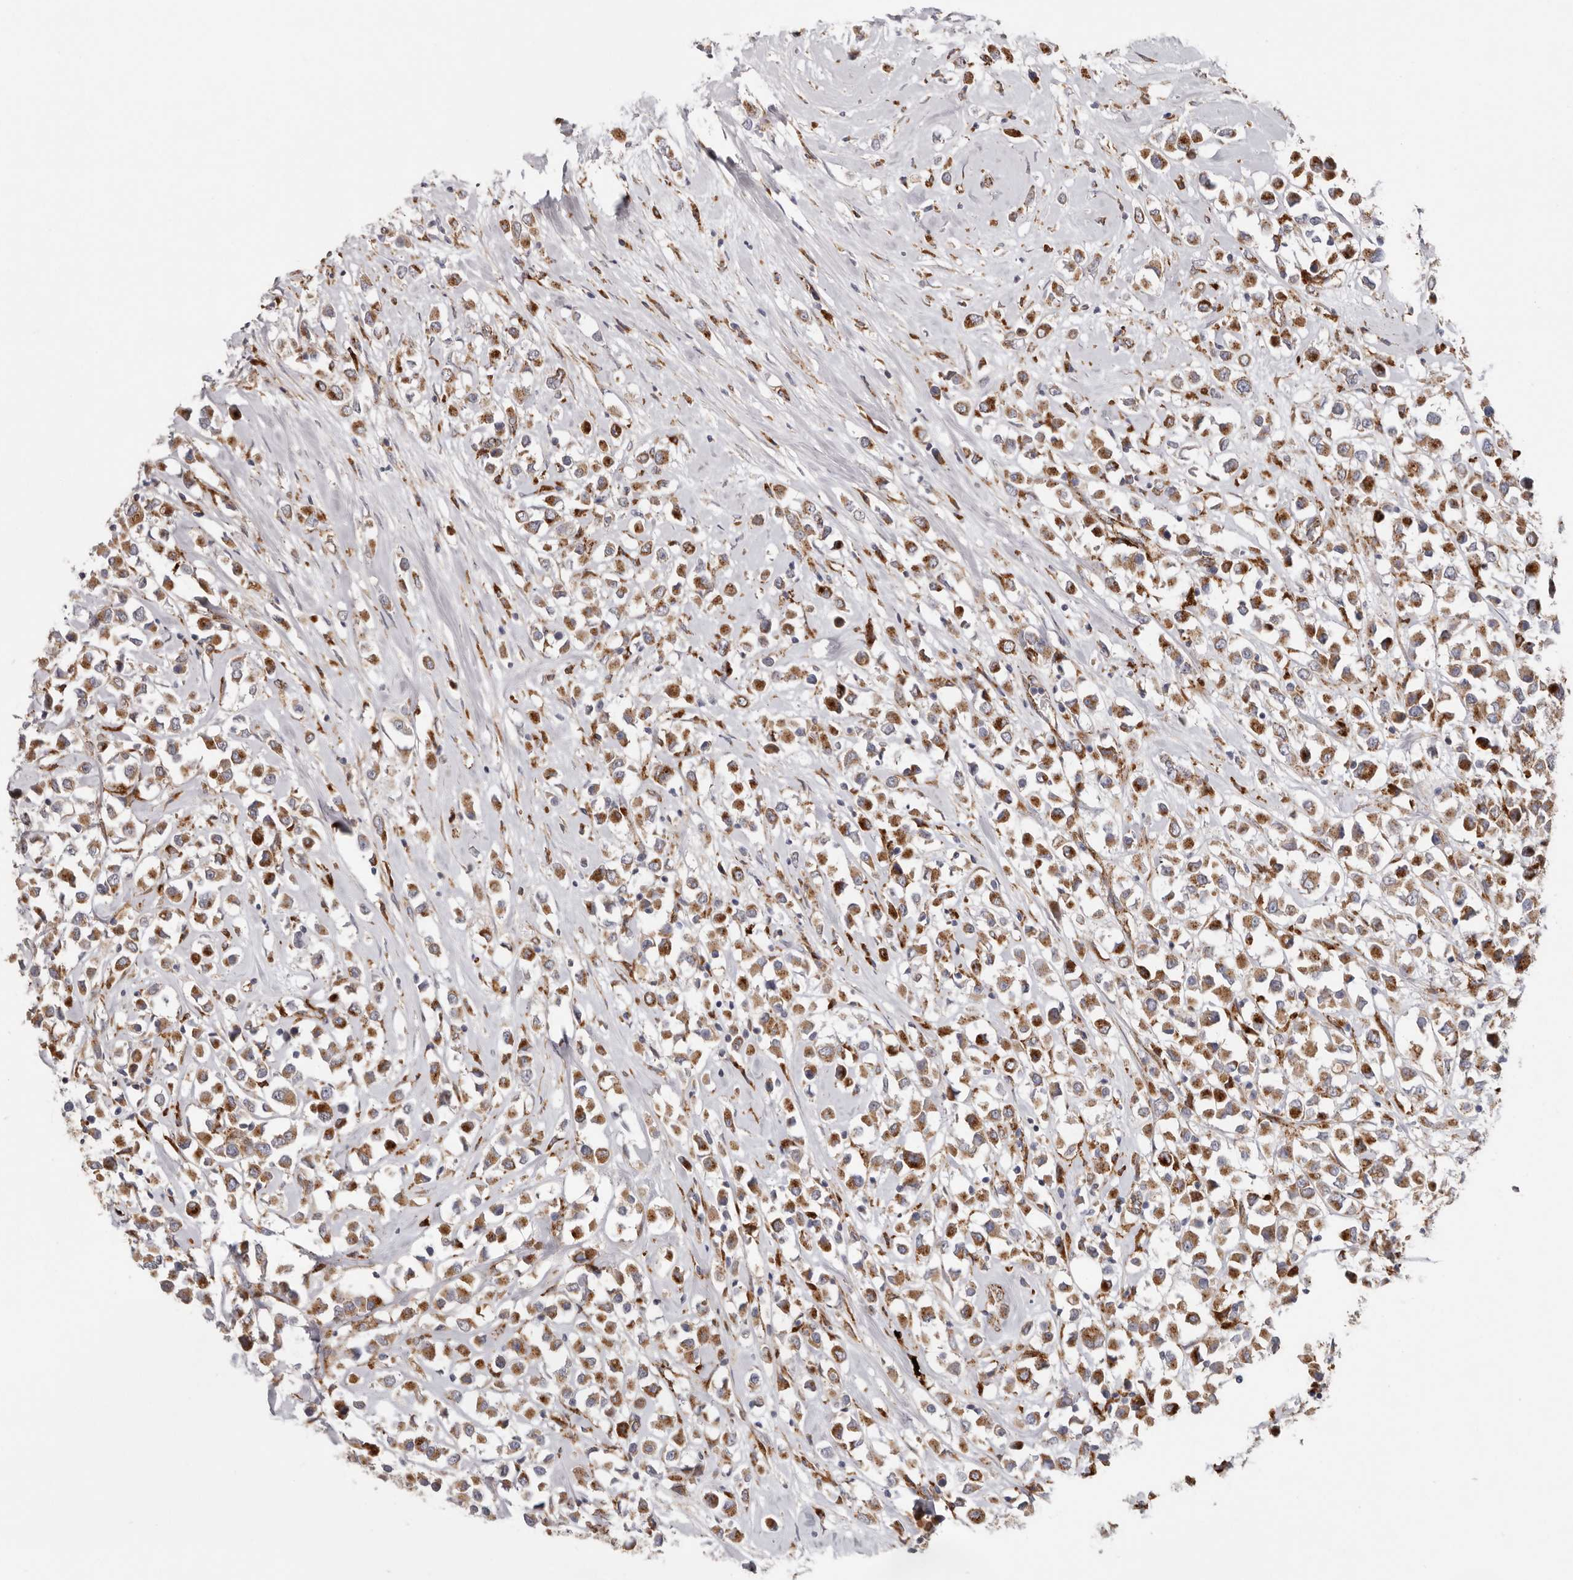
{"staining": {"intensity": "moderate", "quantity": ">75%", "location": "cytoplasmic/membranous"}, "tissue": "breast cancer", "cell_type": "Tumor cells", "image_type": "cancer", "snomed": [{"axis": "morphology", "description": "Duct carcinoma"}, {"axis": "topography", "description": "Breast"}], "caption": "Immunohistochemistry (IHC) micrograph of breast cancer stained for a protein (brown), which shows medium levels of moderate cytoplasmic/membranous positivity in about >75% of tumor cells.", "gene": "GRN", "patient": {"sex": "female", "age": 61}}